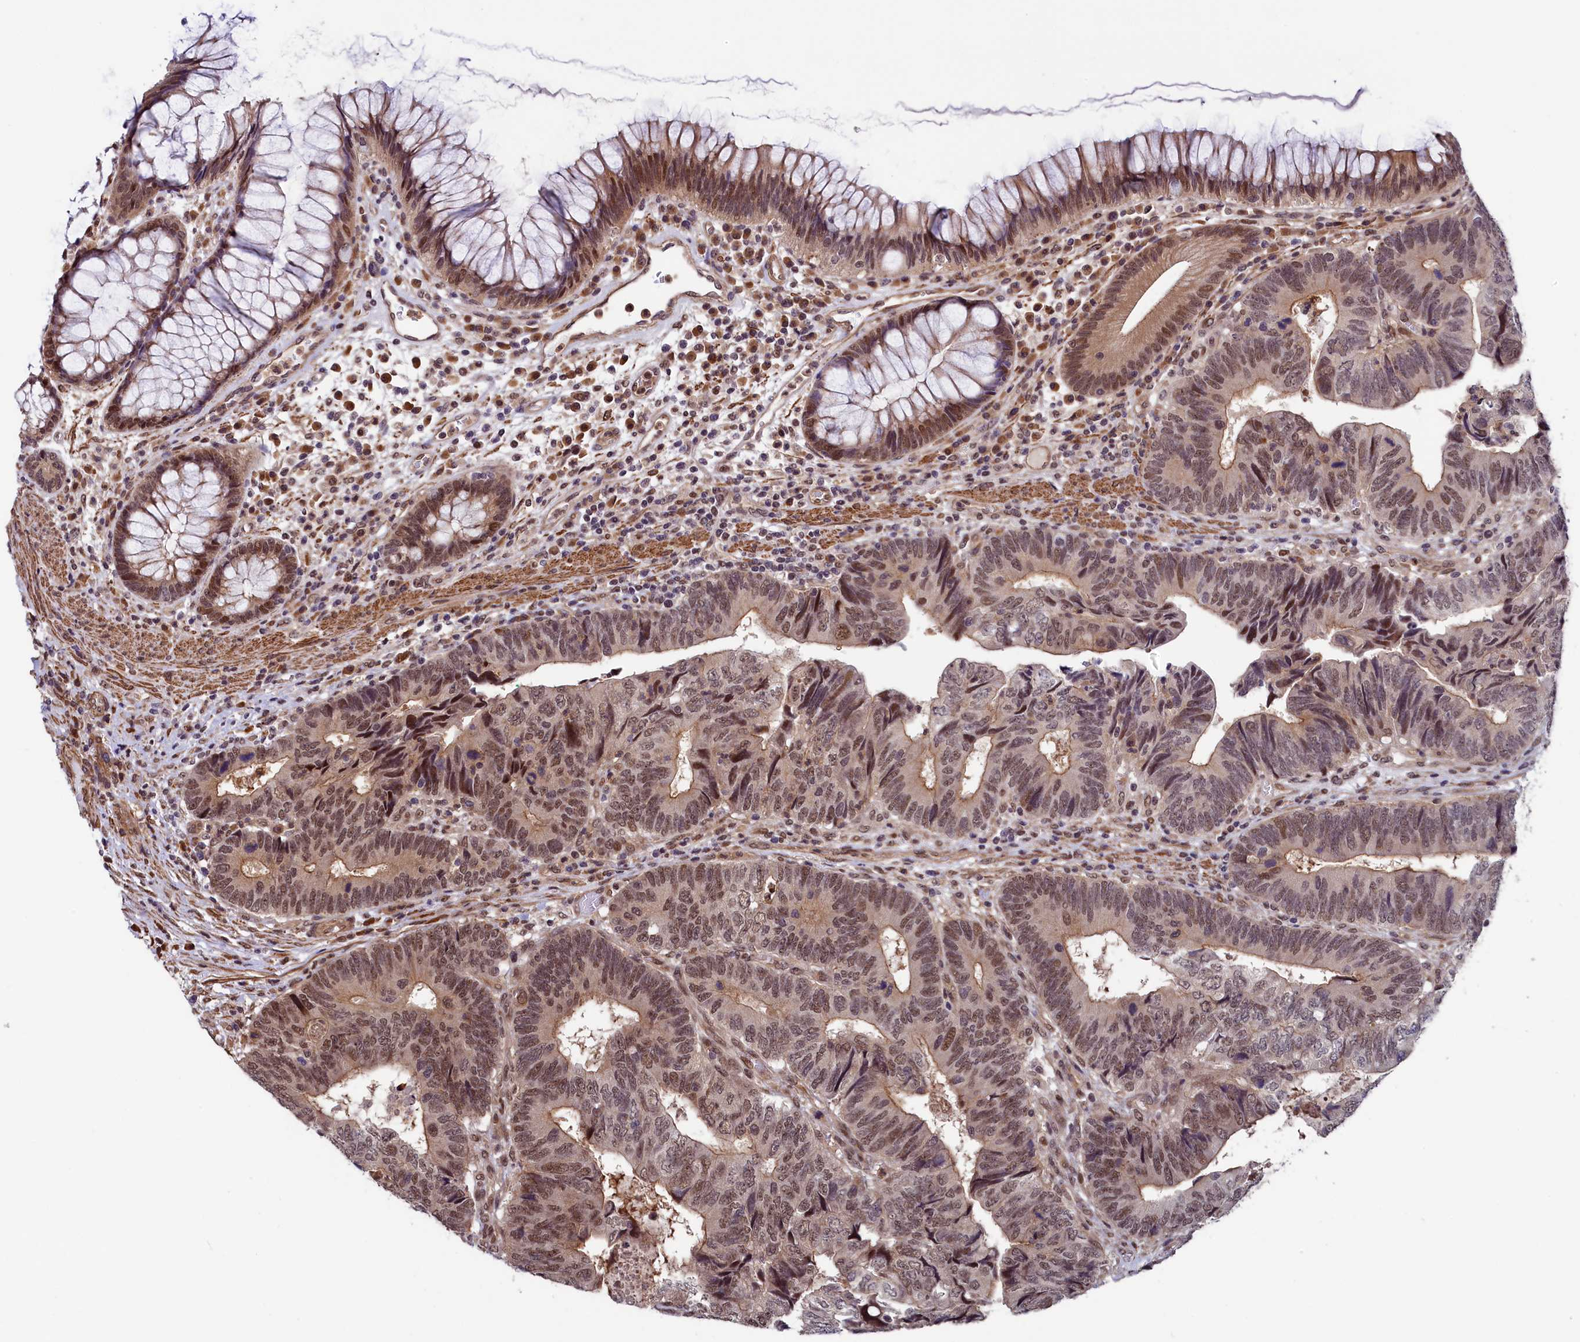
{"staining": {"intensity": "moderate", "quantity": ">75%", "location": "nuclear"}, "tissue": "colorectal cancer", "cell_type": "Tumor cells", "image_type": "cancer", "snomed": [{"axis": "morphology", "description": "Adenocarcinoma, NOS"}, {"axis": "topography", "description": "Colon"}], "caption": "Immunohistochemical staining of human colorectal adenocarcinoma demonstrates medium levels of moderate nuclear protein expression in approximately >75% of tumor cells. Nuclei are stained in blue.", "gene": "LEO1", "patient": {"sex": "female", "age": 67}}